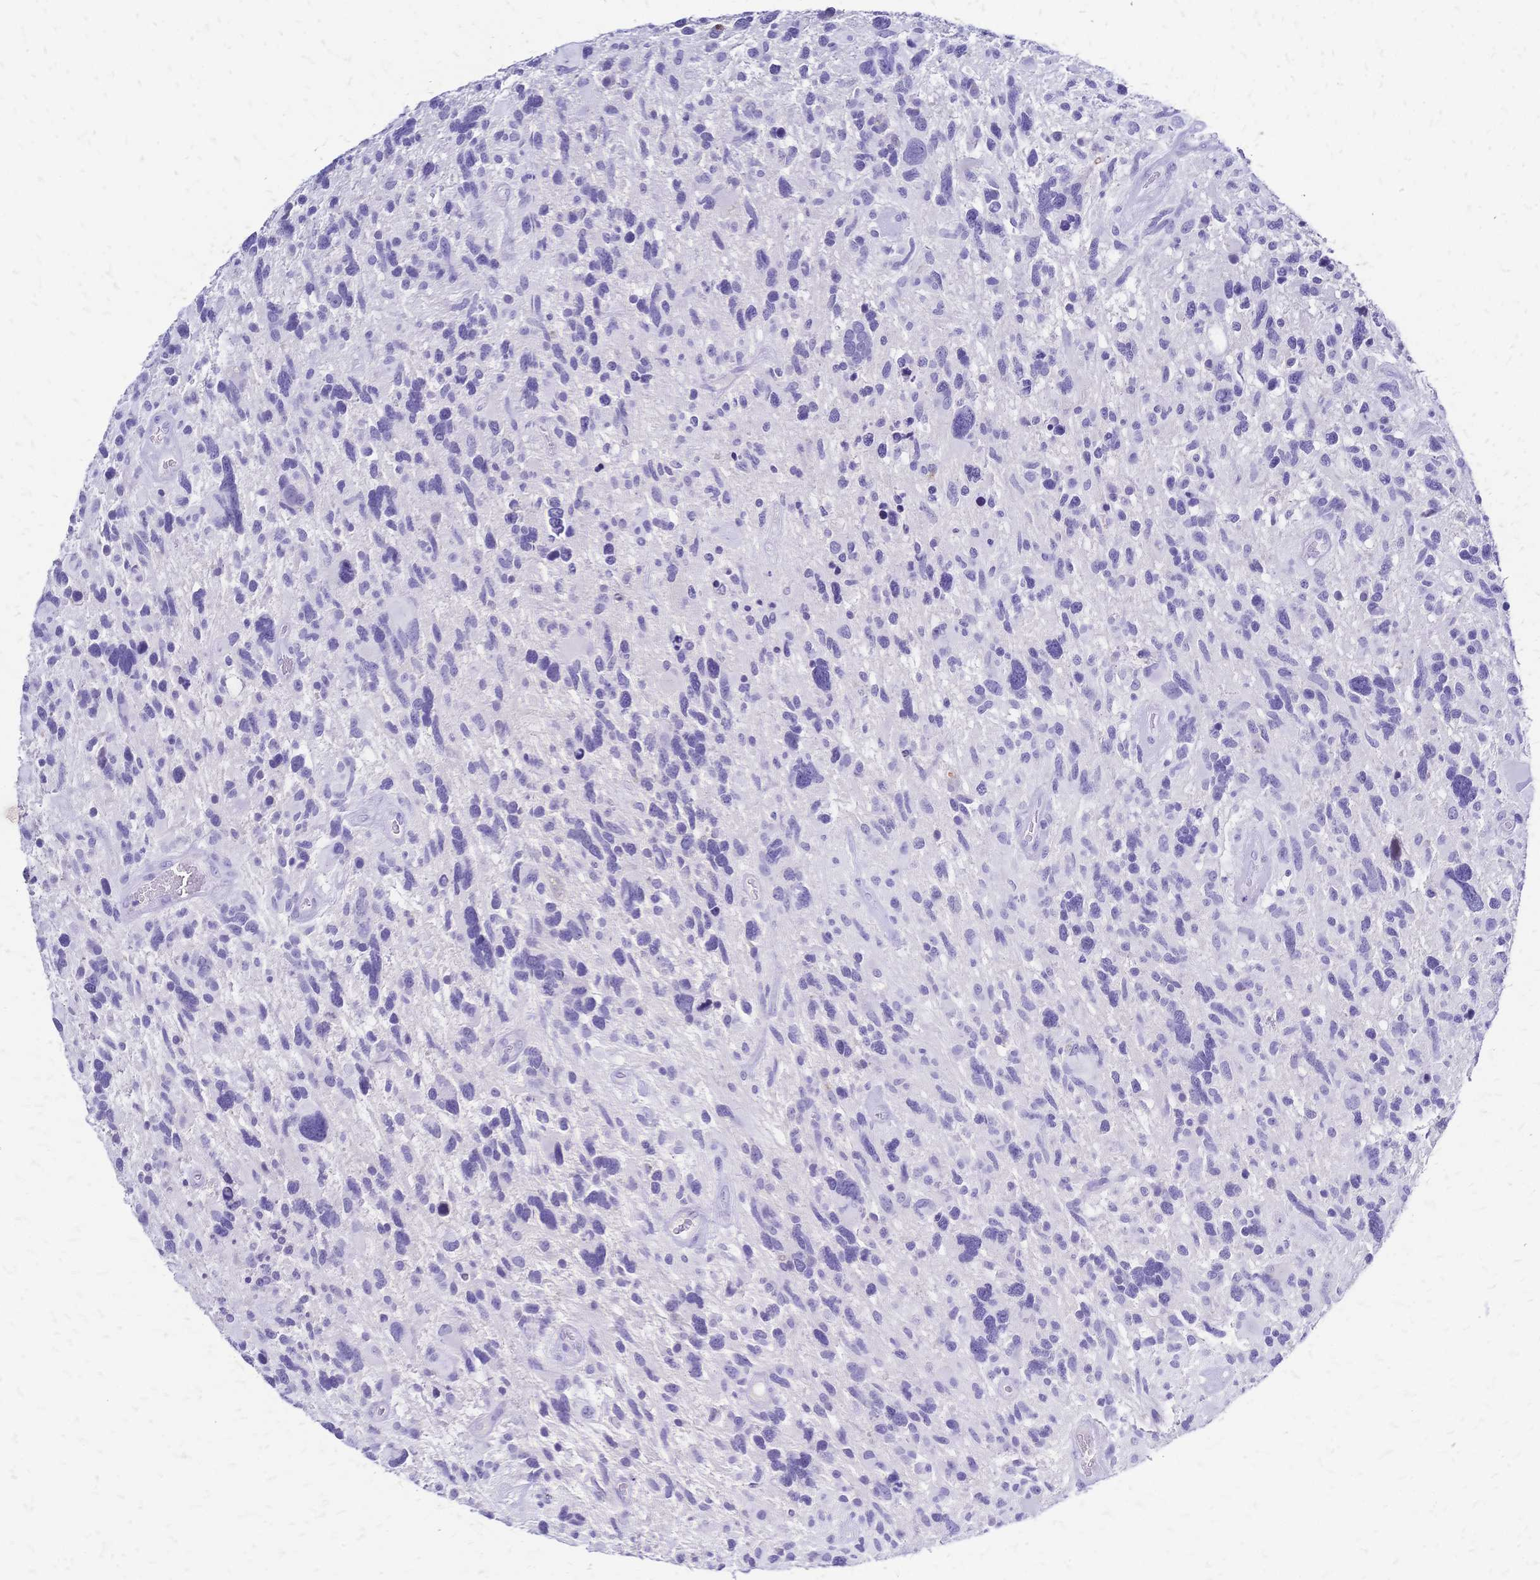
{"staining": {"intensity": "negative", "quantity": "none", "location": "none"}, "tissue": "glioma", "cell_type": "Tumor cells", "image_type": "cancer", "snomed": [{"axis": "morphology", "description": "Glioma, malignant, High grade"}, {"axis": "topography", "description": "Brain"}], "caption": "Immunohistochemistry (IHC) of malignant glioma (high-grade) exhibits no staining in tumor cells. (DAB immunohistochemistry, high magnification).", "gene": "FA2H", "patient": {"sex": "male", "age": 49}}